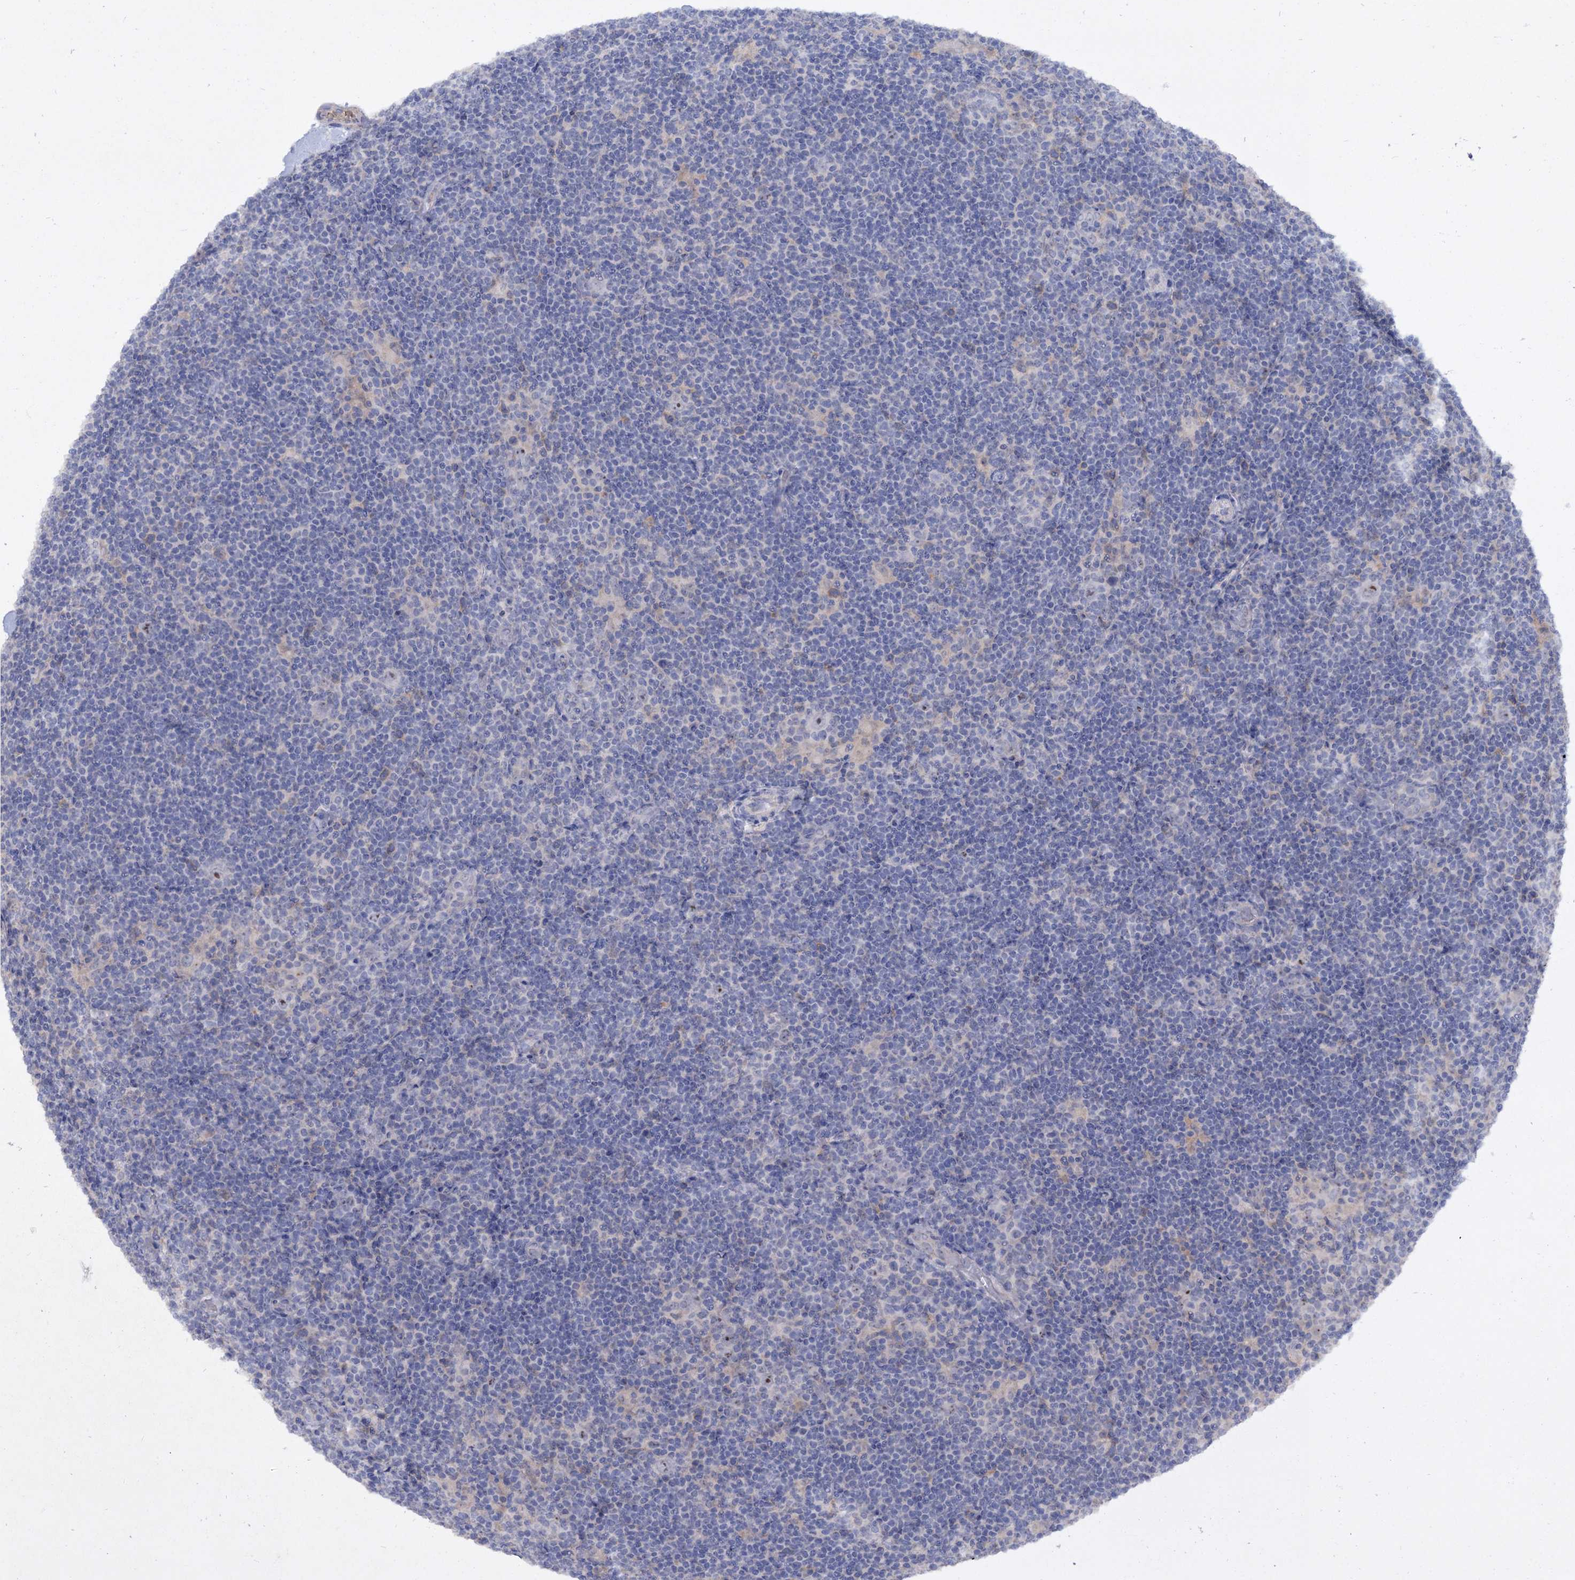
{"staining": {"intensity": "moderate", "quantity": "25%-75%", "location": "nuclear"}, "tissue": "lymphoma", "cell_type": "Tumor cells", "image_type": "cancer", "snomed": [{"axis": "morphology", "description": "Hodgkin's disease, NOS"}, {"axis": "topography", "description": "Lymph node"}], "caption": "Immunohistochemical staining of human Hodgkin's disease exhibits moderate nuclear protein staining in approximately 25%-75% of tumor cells. (Stains: DAB in brown, nuclei in blue, Microscopy: brightfield microscopy at high magnification).", "gene": "ATP4A", "patient": {"sex": "female", "age": 57}}